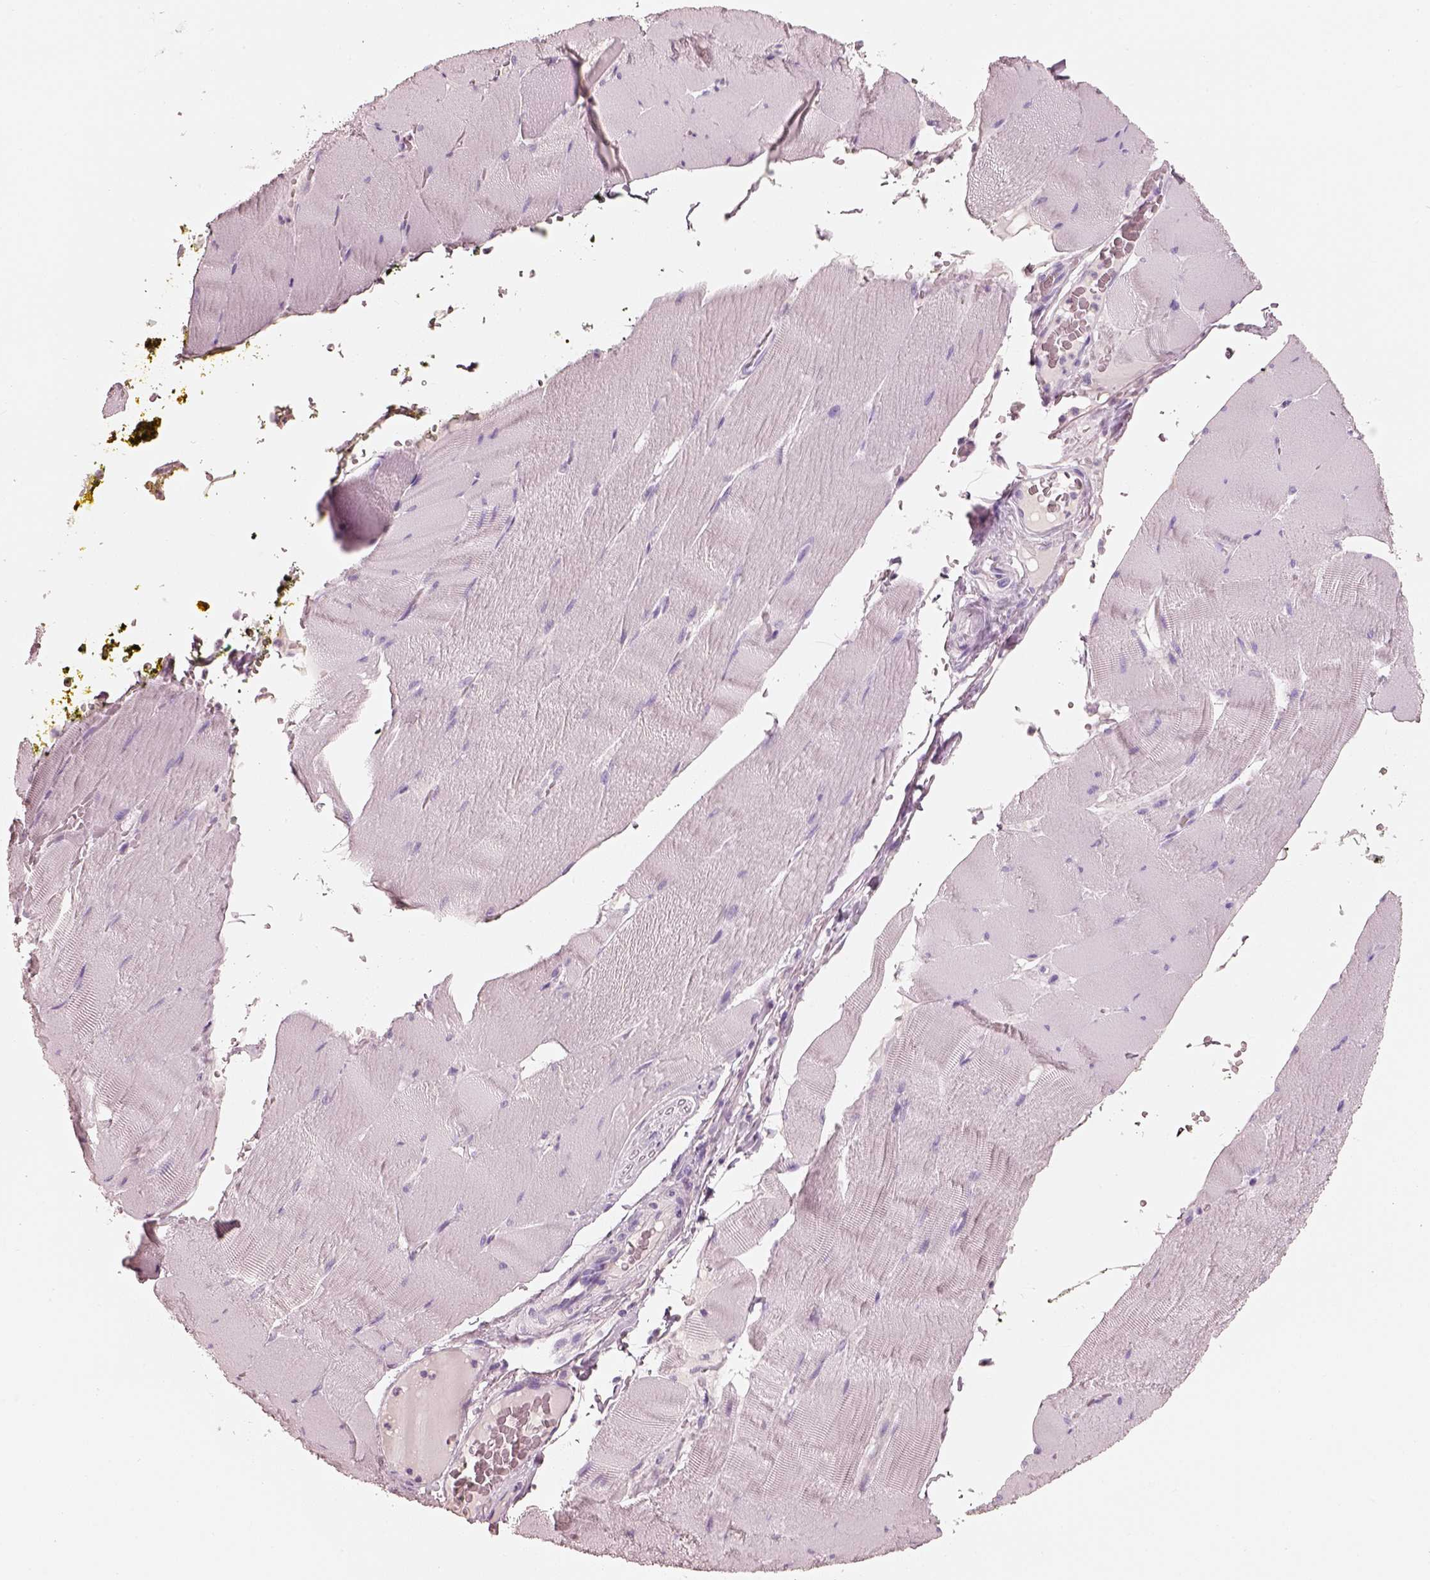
{"staining": {"intensity": "negative", "quantity": "none", "location": "none"}, "tissue": "skeletal muscle", "cell_type": "Myocytes", "image_type": "normal", "snomed": [{"axis": "morphology", "description": "Normal tissue, NOS"}, {"axis": "topography", "description": "Skeletal muscle"}], "caption": "DAB (3,3'-diaminobenzidine) immunohistochemical staining of normal skeletal muscle shows no significant expression in myocytes. The staining is performed using DAB (3,3'-diaminobenzidine) brown chromogen with nuclei counter-stained in using hematoxylin.", "gene": "PNOC", "patient": {"sex": "male", "age": 56}}